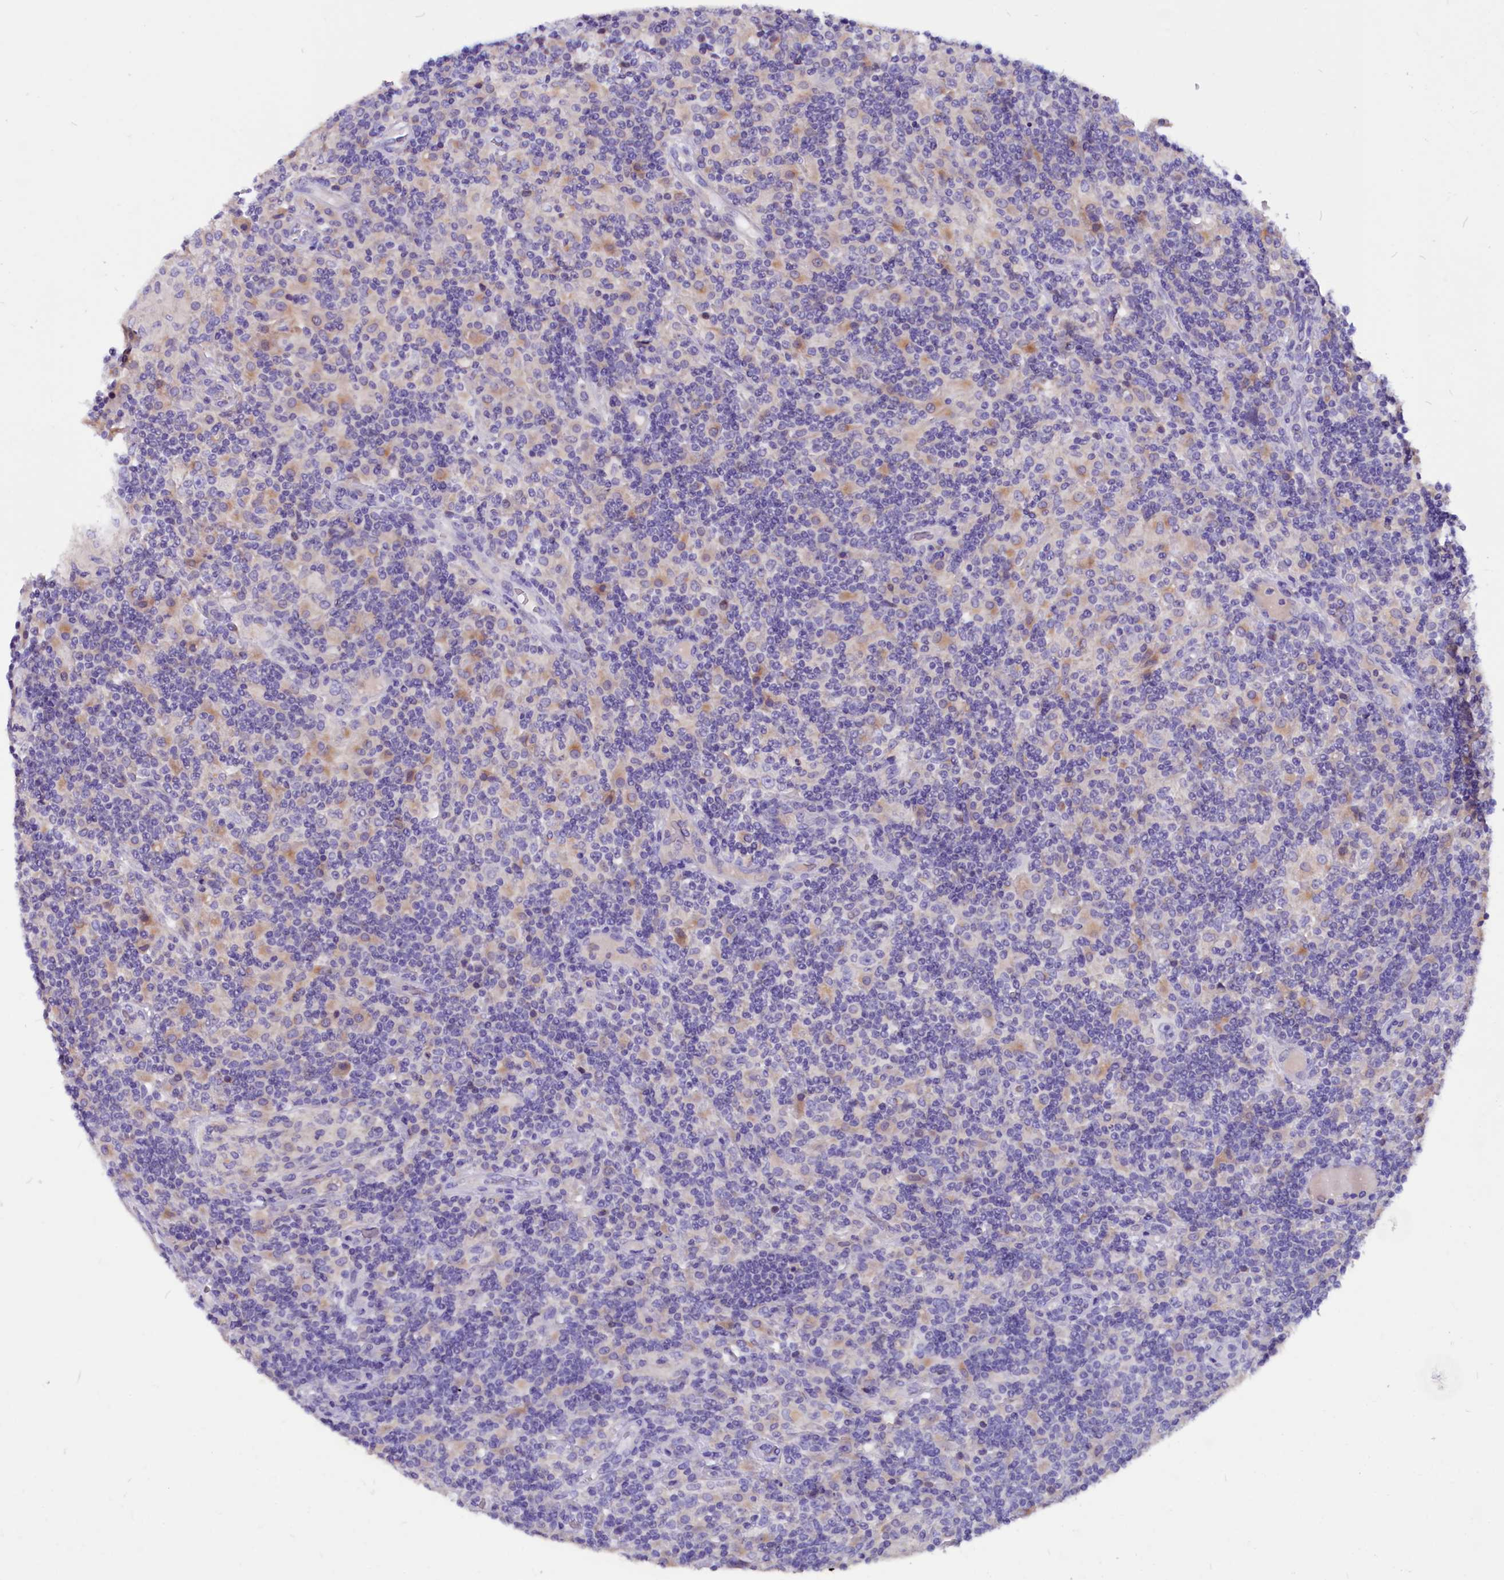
{"staining": {"intensity": "negative", "quantity": "none", "location": "none"}, "tissue": "lymphoma", "cell_type": "Tumor cells", "image_type": "cancer", "snomed": [{"axis": "morphology", "description": "Hodgkin's disease, NOS"}, {"axis": "topography", "description": "Lymph node"}], "caption": "Immunohistochemistry (IHC) histopathology image of neoplastic tissue: human Hodgkin's disease stained with DAB reveals no significant protein positivity in tumor cells.", "gene": "CCBE1", "patient": {"sex": "male", "age": 70}}